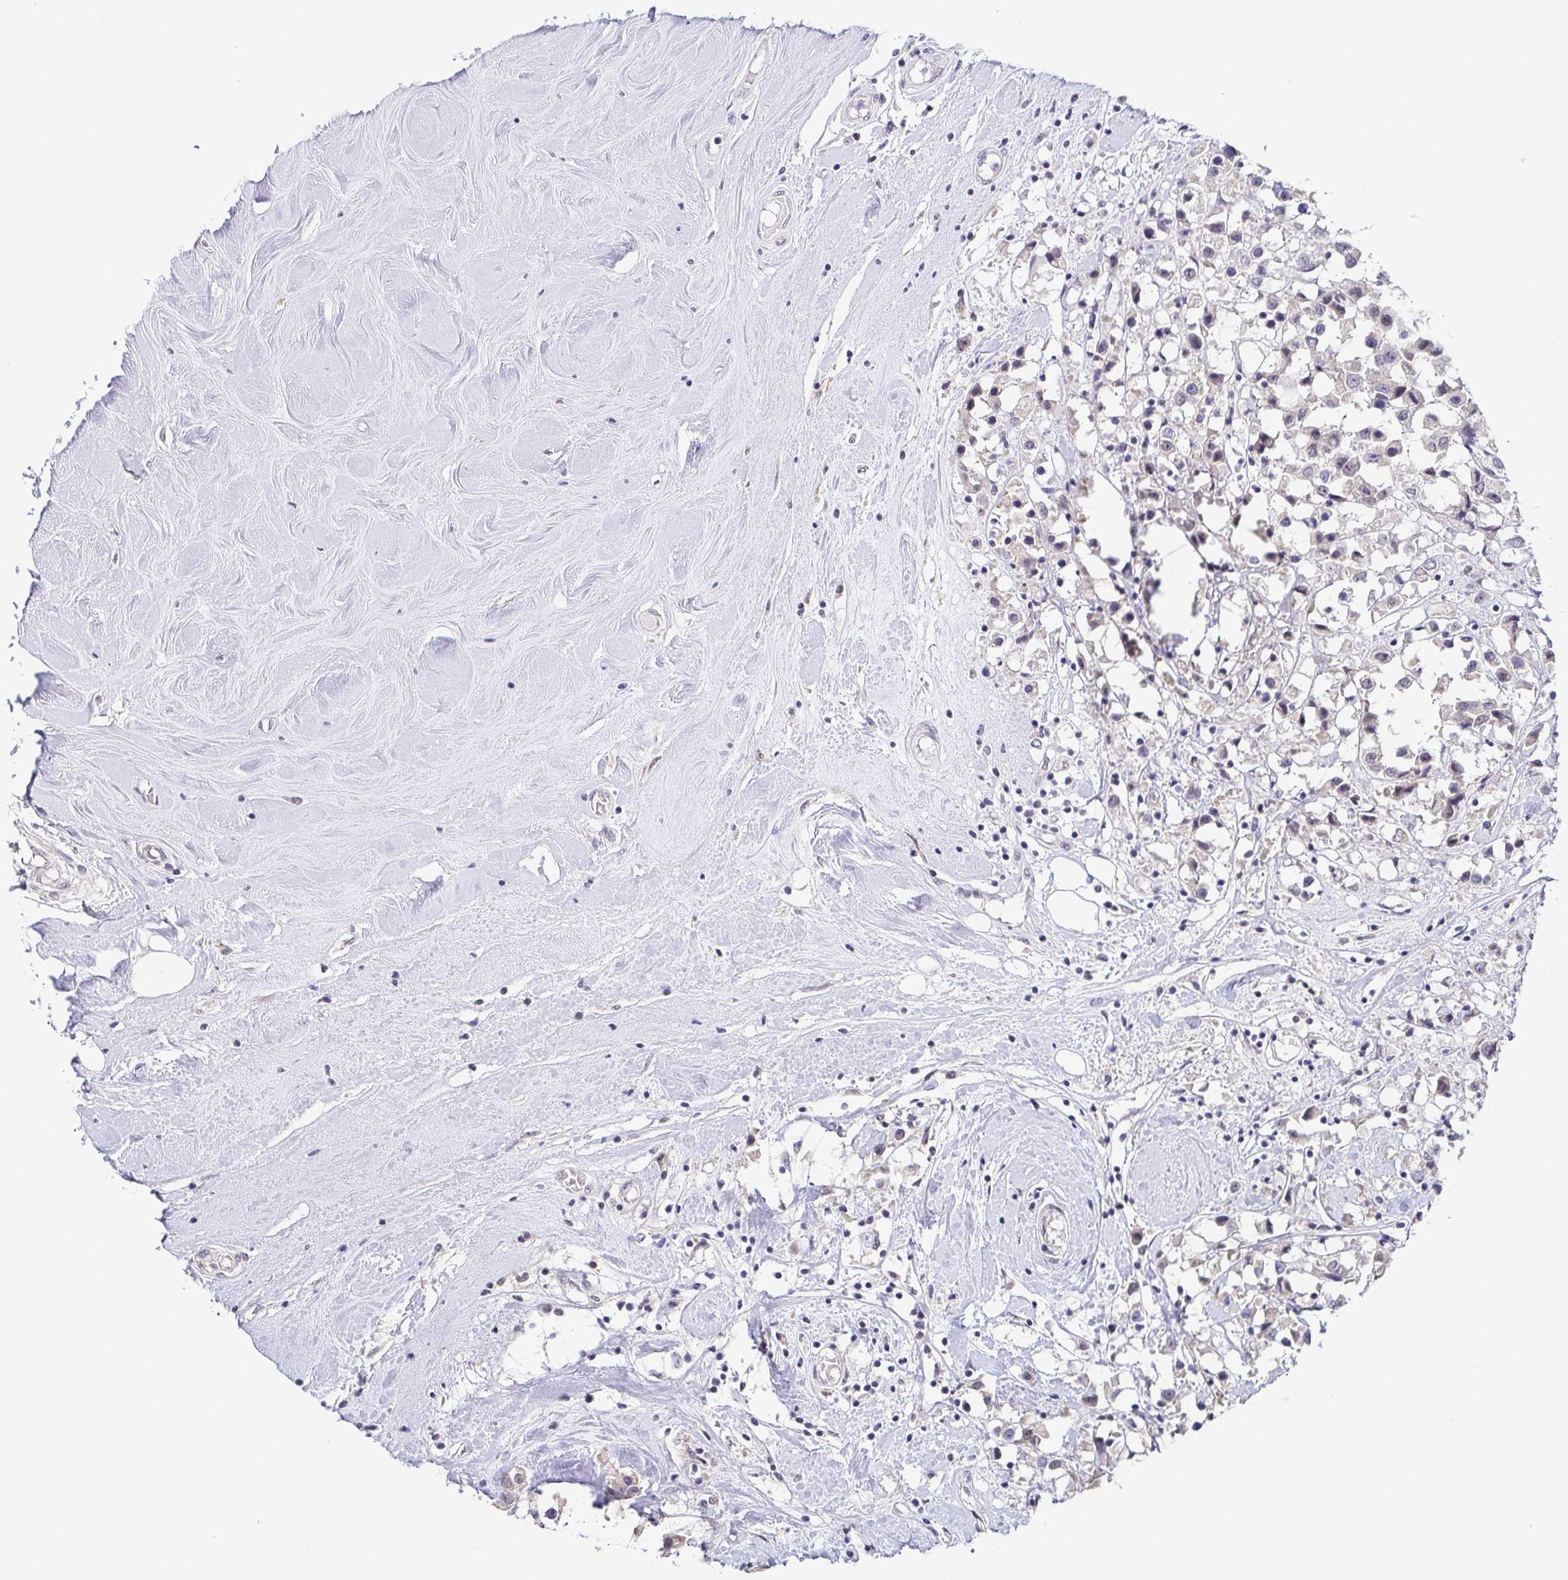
{"staining": {"intensity": "negative", "quantity": "none", "location": "none"}, "tissue": "breast cancer", "cell_type": "Tumor cells", "image_type": "cancer", "snomed": [{"axis": "morphology", "description": "Duct carcinoma"}, {"axis": "topography", "description": "Breast"}], "caption": "Image shows no protein positivity in tumor cells of breast intraductal carcinoma tissue.", "gene": "NEFH", "patient": {"sex": "female", "age": 61}}